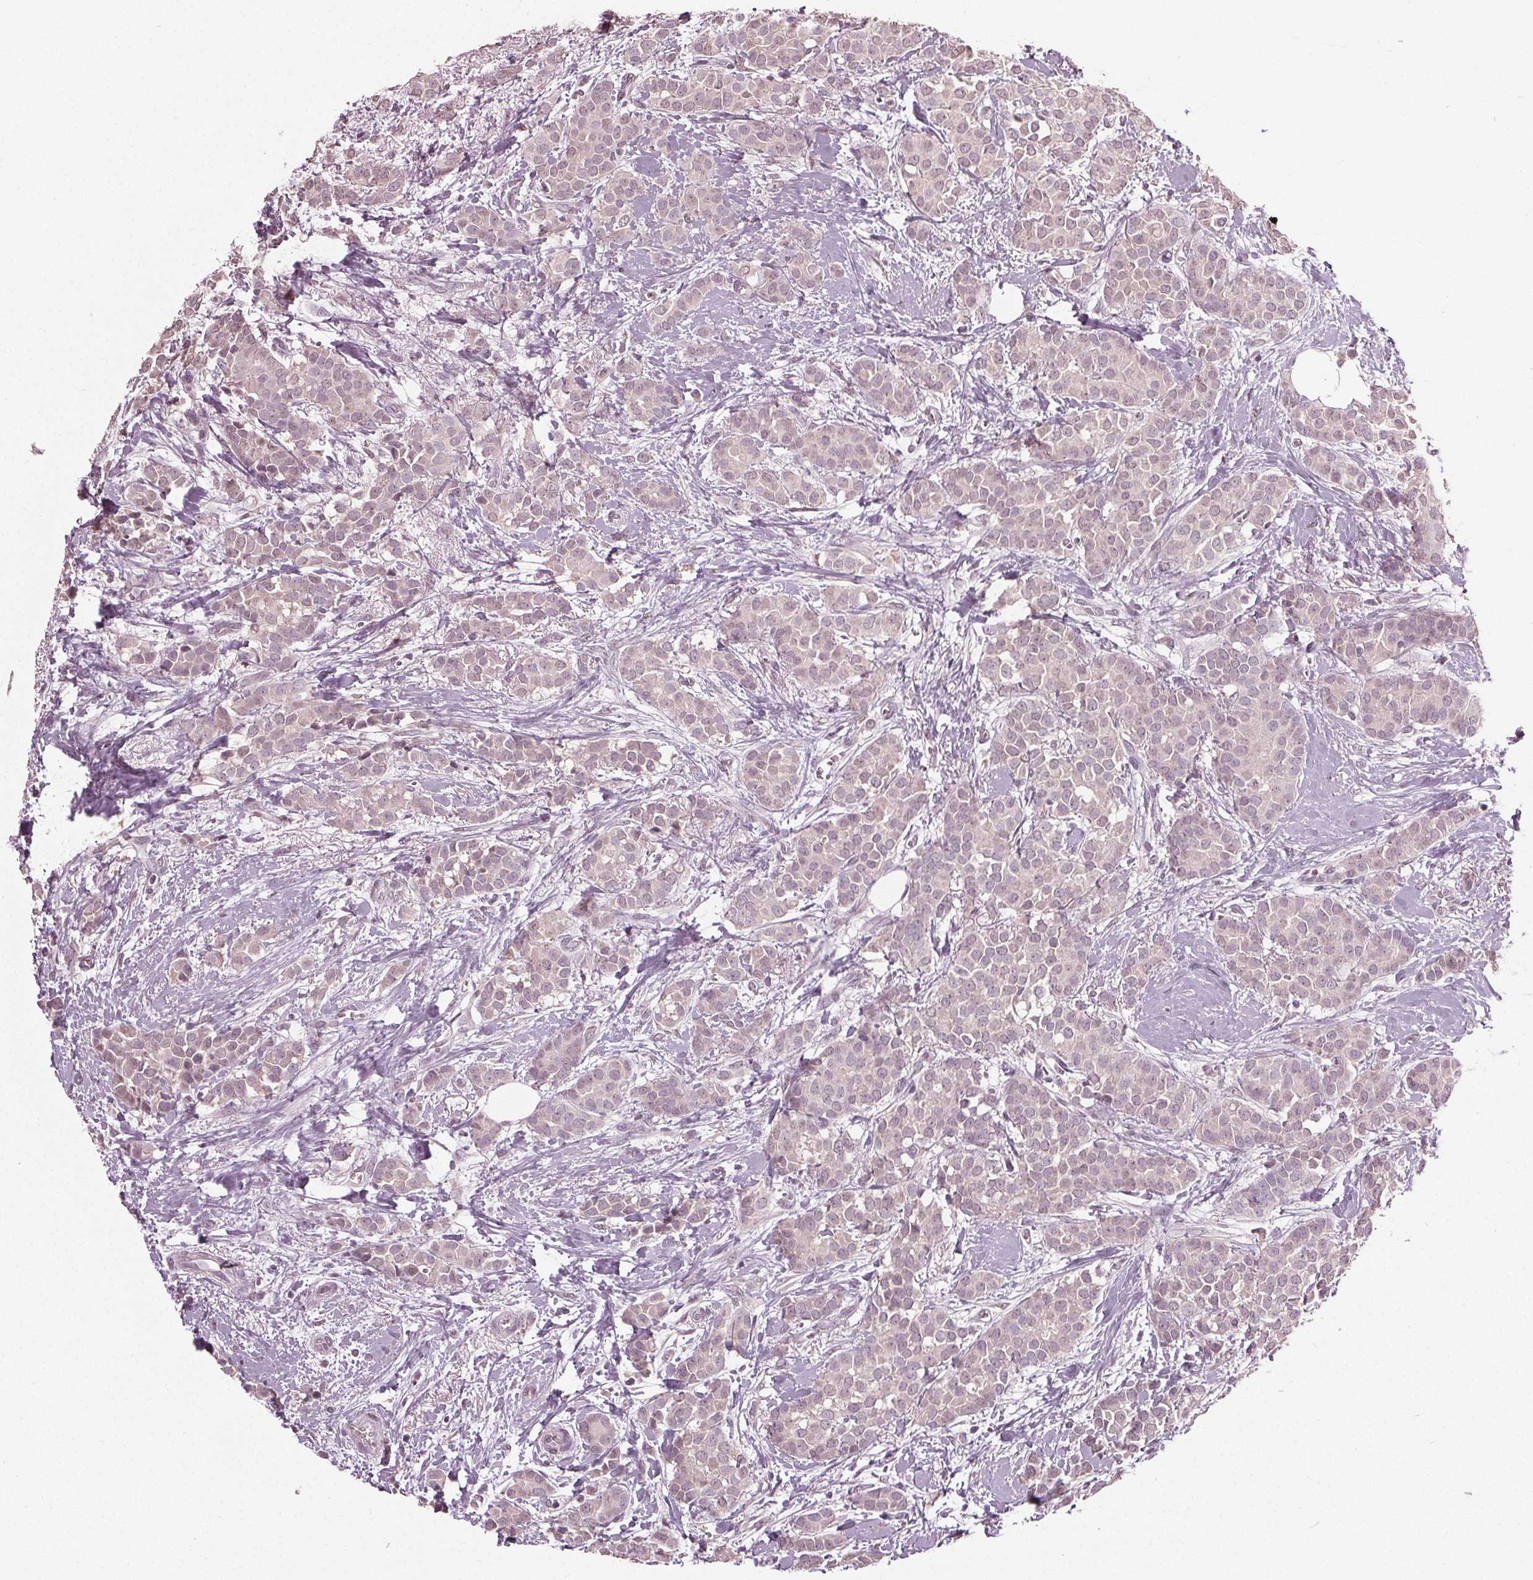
{"staining": {"intensity": "negative", "quantity": "none", "location": "none"}, "tissue": "breast cancer", "cell_type": "Tumor cells", "image_type": "cancer", "snomed": [{"axis": "morphology", "description": "Duct carcinoma"}, {"axis": "topography", "description": "Breast"}], "caption": "Immunohistochemical staining of human invasive ductal carcinoma (breast) displays no significant positivity in tumor cells.", "gene": "CXCL16", "patient": {"sex": "female", "age": 79}}